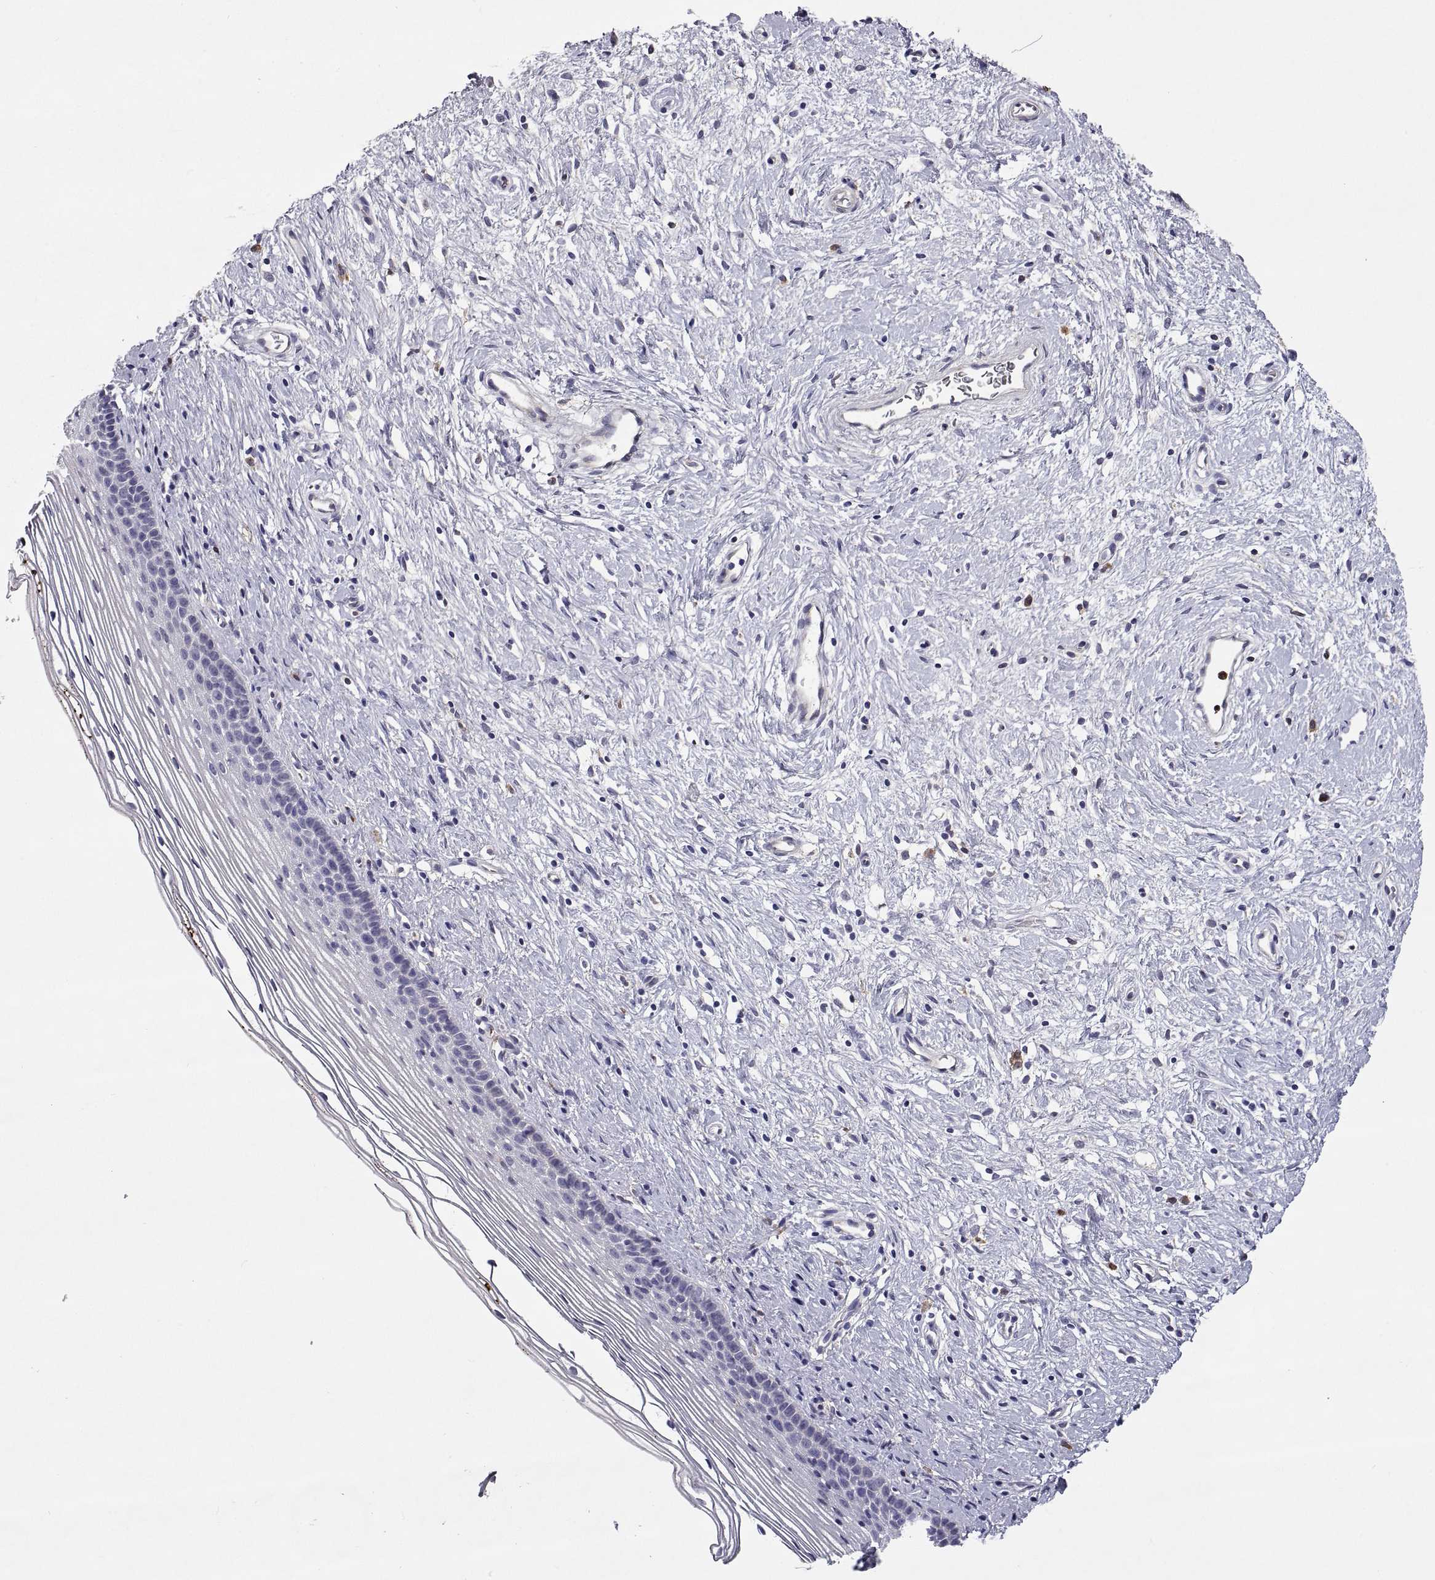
{"staining": {"intensity": "negative", "quantity": "none", "location": "none"}, "tissue": "cervix", "cell_type": "Glandular cells", "image_type": "normal", "snomed": [{"axis": "morphology", "description": "Normal tissue, NOS"}, {"axis": "topography", "description": "Cervix"}], "caption": "This is a histopathology image of immunohistochemistry staining of normal cervix, which shows no expression in glandular cells.", "gene": "DOK3", "patient": {"sex": "female", "age": 39}}